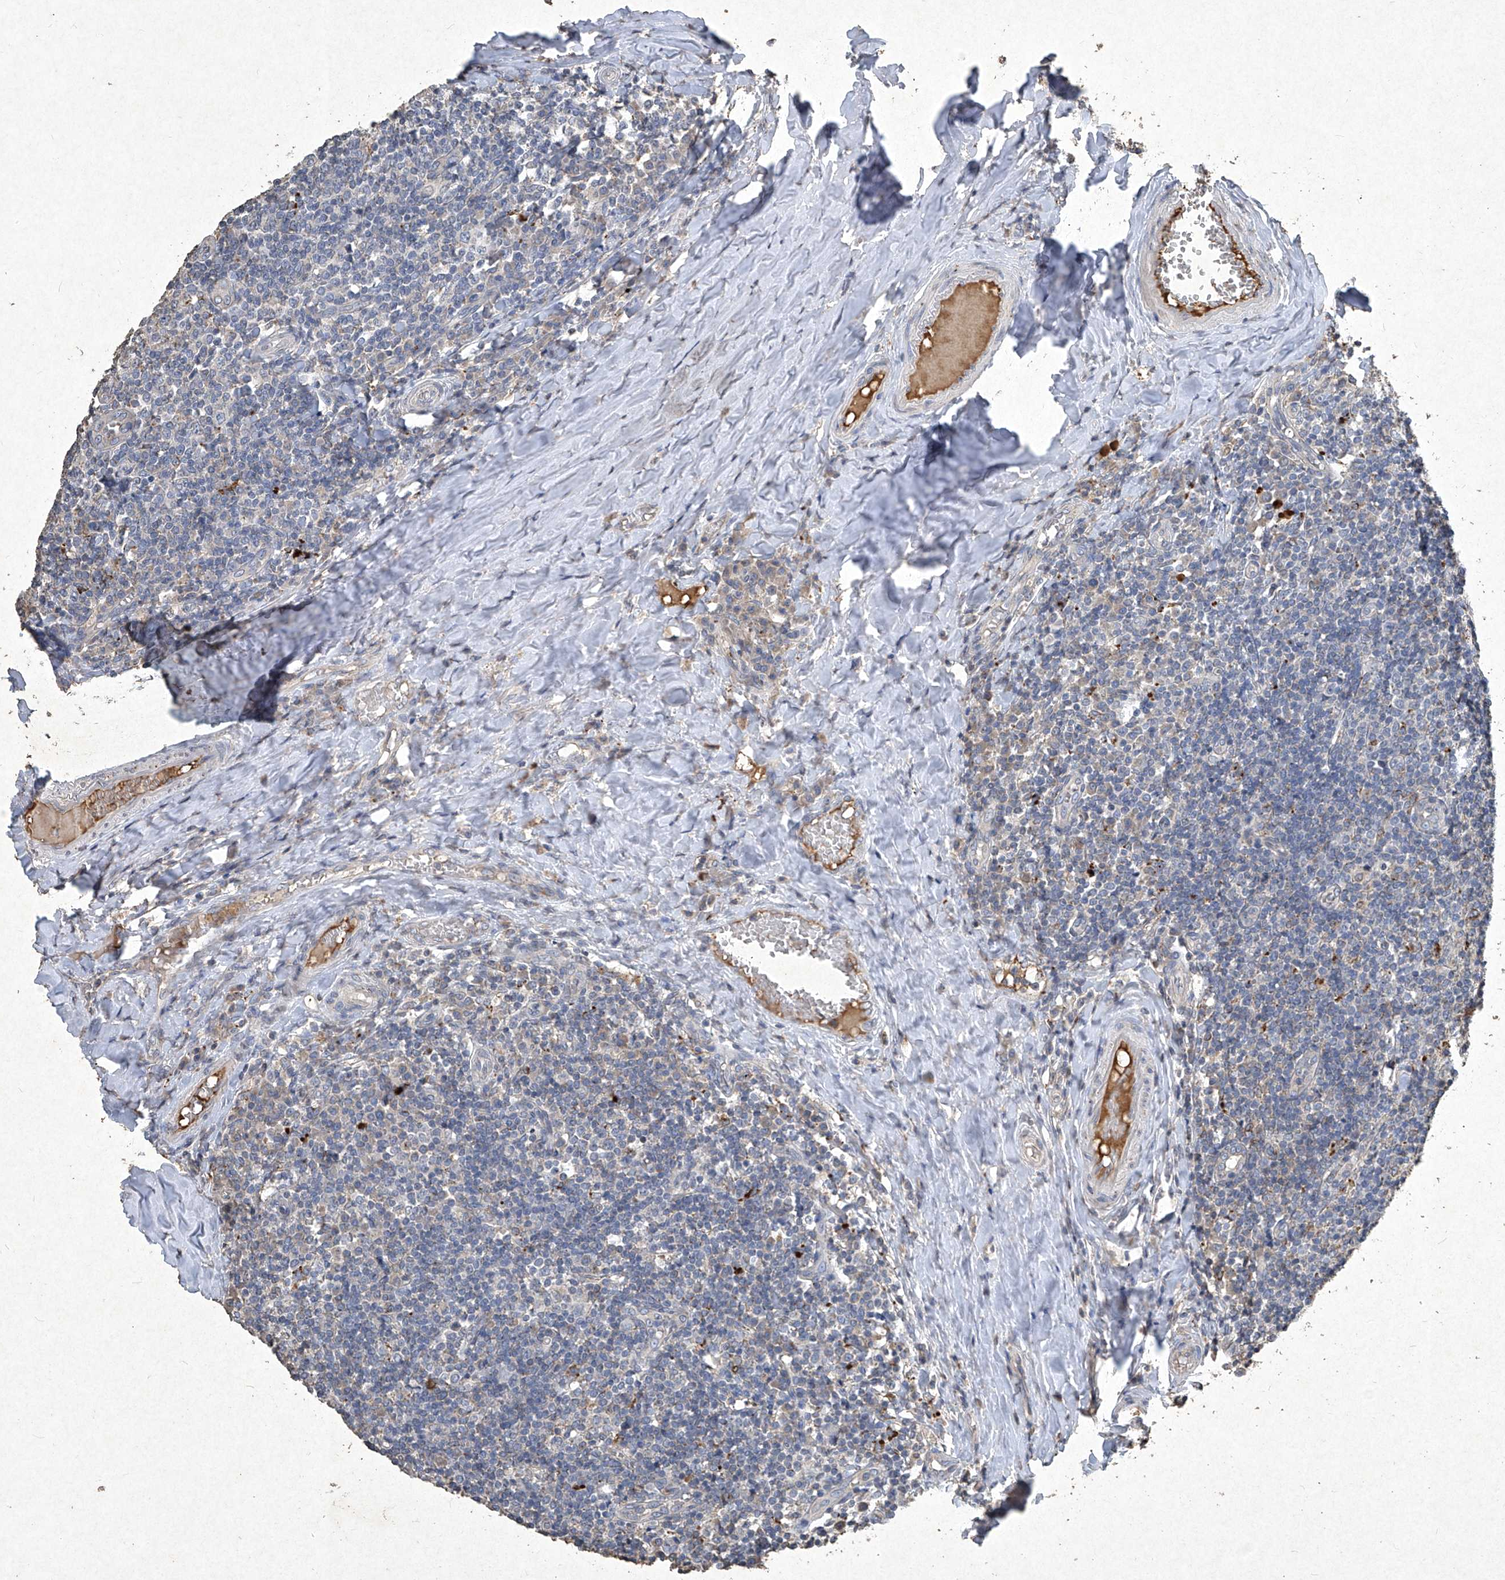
{"staining": {"intensity": "moderate", "quantity": "<25%", "location": "cytoplasmic/membranous"}, "tissue": "tonsil", "cell_type": "Germinal center cells", "image_type": "normal", "snomed": [{"axis": "morphology", "description": "Normal tissue, NOS"}, {"axis": "topography", "description": "Tonsil"}], "caption": "IHC histopathology image of normal tonsil stained for a protein (brown), which demonstrates low levels of moderate cytoplasmic/membranous positivity in about <25% of germinal center cells.", "gene": "MED16", "patient": {"sex": "female", "age": 19}}